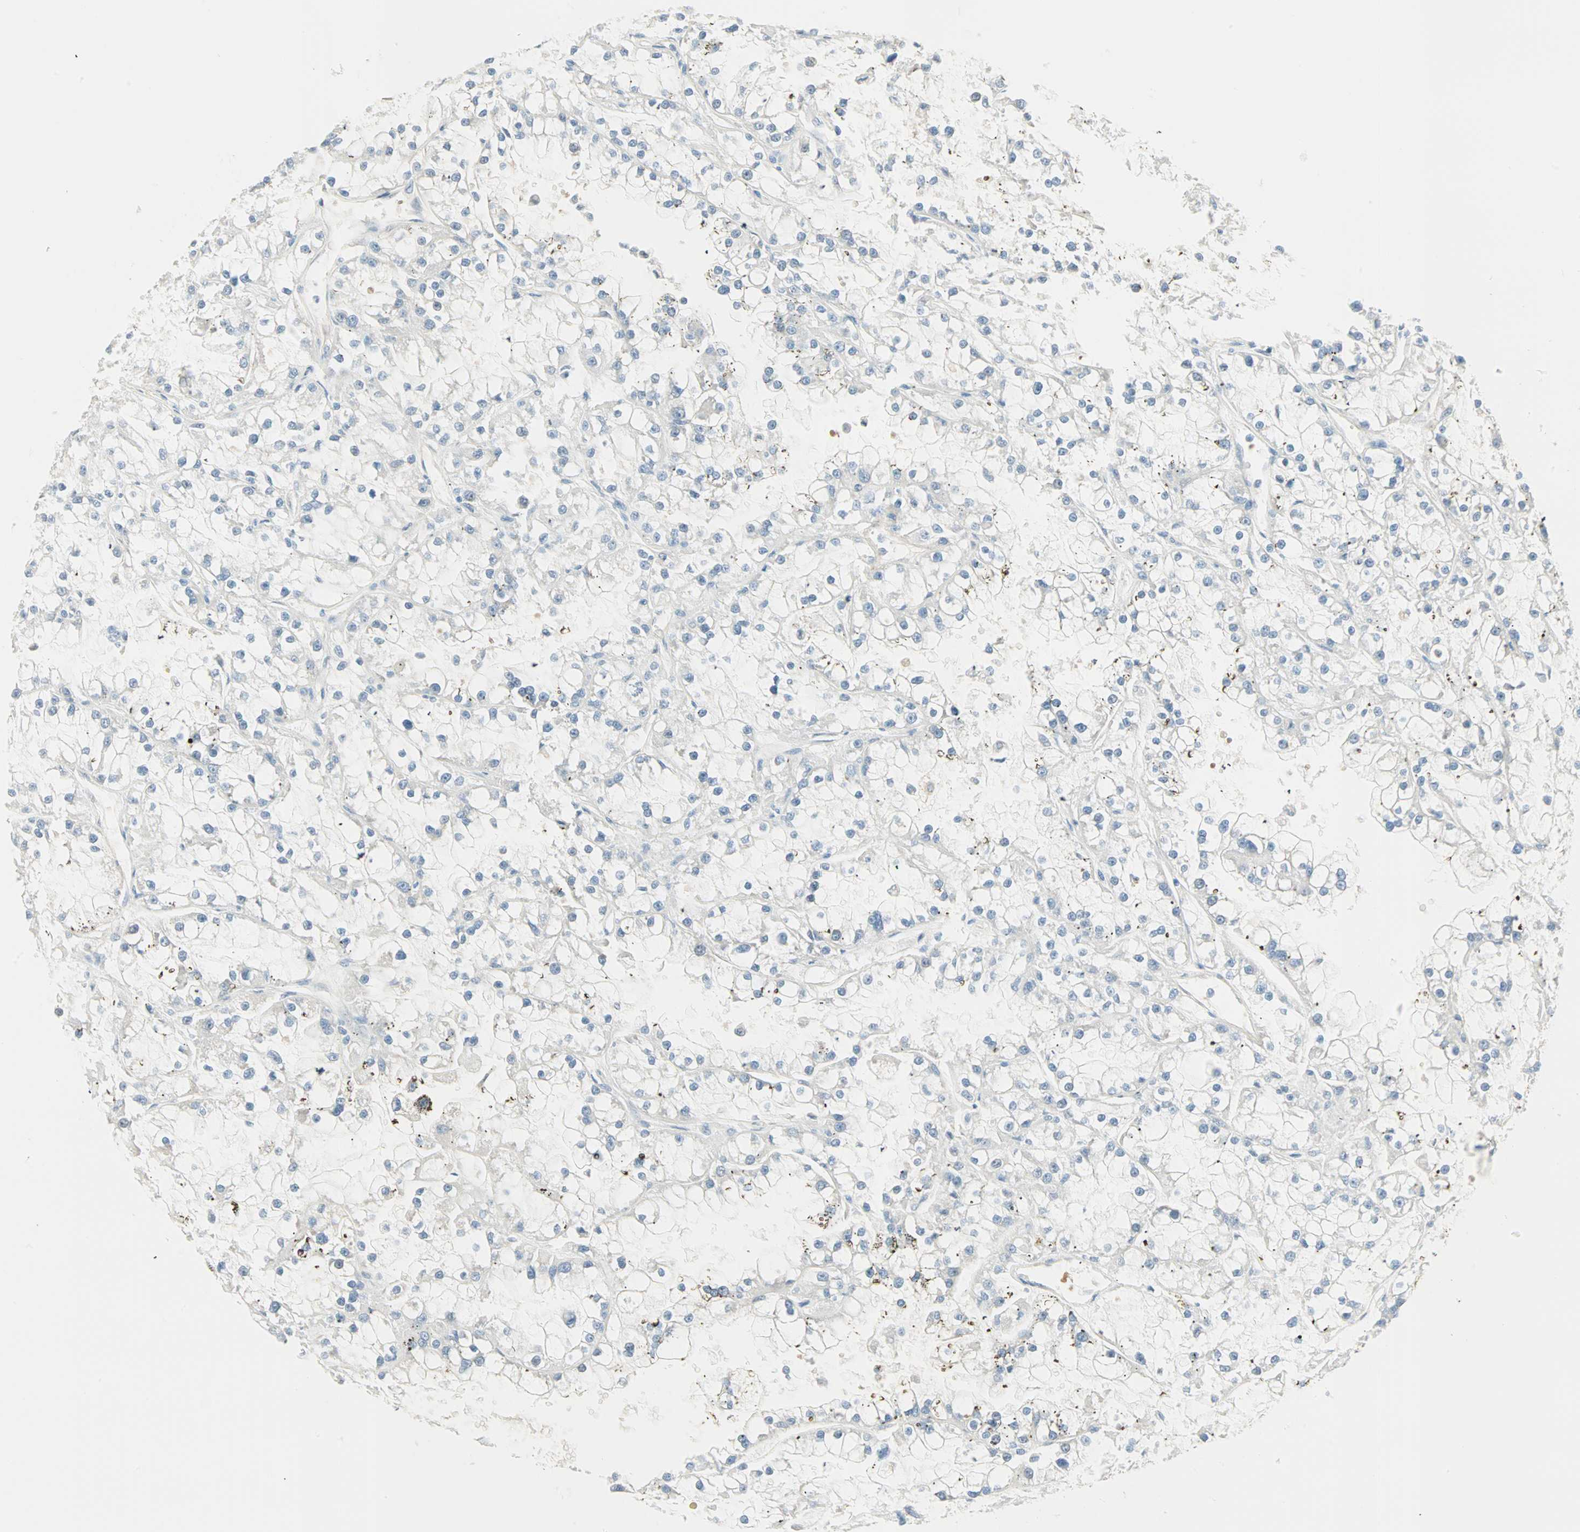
{"staining": {"intensity": "weak", "quantity": "<25%", "location": "cytoplasmic/membranous,nuclear"}, "tissue": "renal cancer", "cell_type": "Tumor cells", "image_type": "cancer", "snomed": [{"axis": "morphology", "description": "Adenocarcinoma, NOS"}, {"axis": "topography", "description": "Kidney"}], "caption": "Renal cancer was stained to show a protein in brown. There is no significant expression in tumor cells.", "gene": "BCAN", "patient": {"sex": "female", "age": 52}}